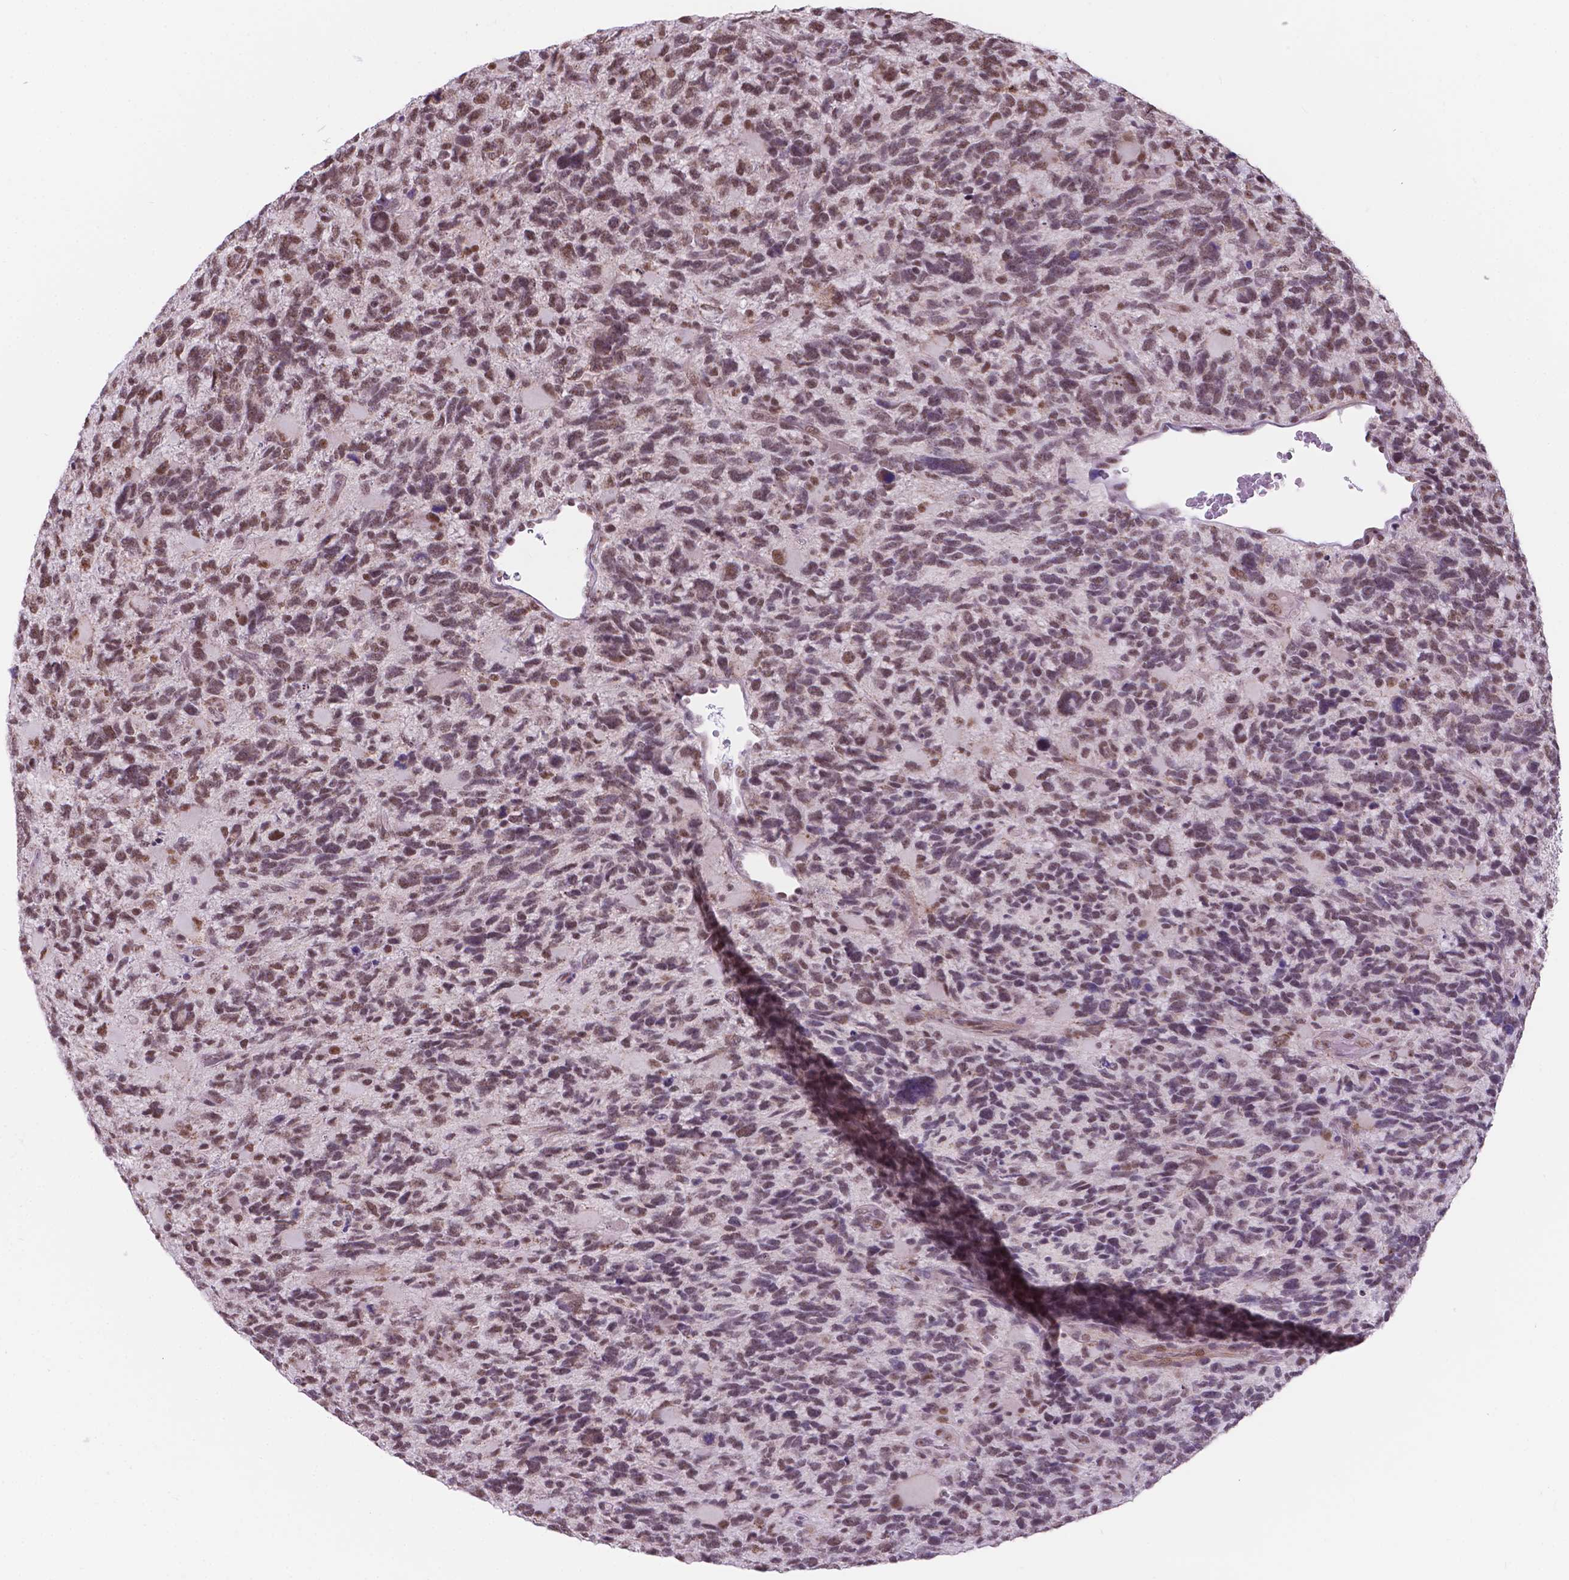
{"staining": {"intensity": "moderate", "quantity": ">75%", "location": "nuclear"}, "tissue": "glioma", "cell_type": "Tumor cells", "image_type": "cancer", "snomed": [{"axis": "morphology", "description": "Glioma, malignant, High grade"}, {"axis": "topography", "description": "Brain"}], "caption": "Glioma stained with DAB immunohistochemistry (IHC) demonstrates medium levels of moderate nuclear expression in about >75% of tumor cells.", "gene": "BCAS2", "patient": {"sex": "female", "age": 71}}